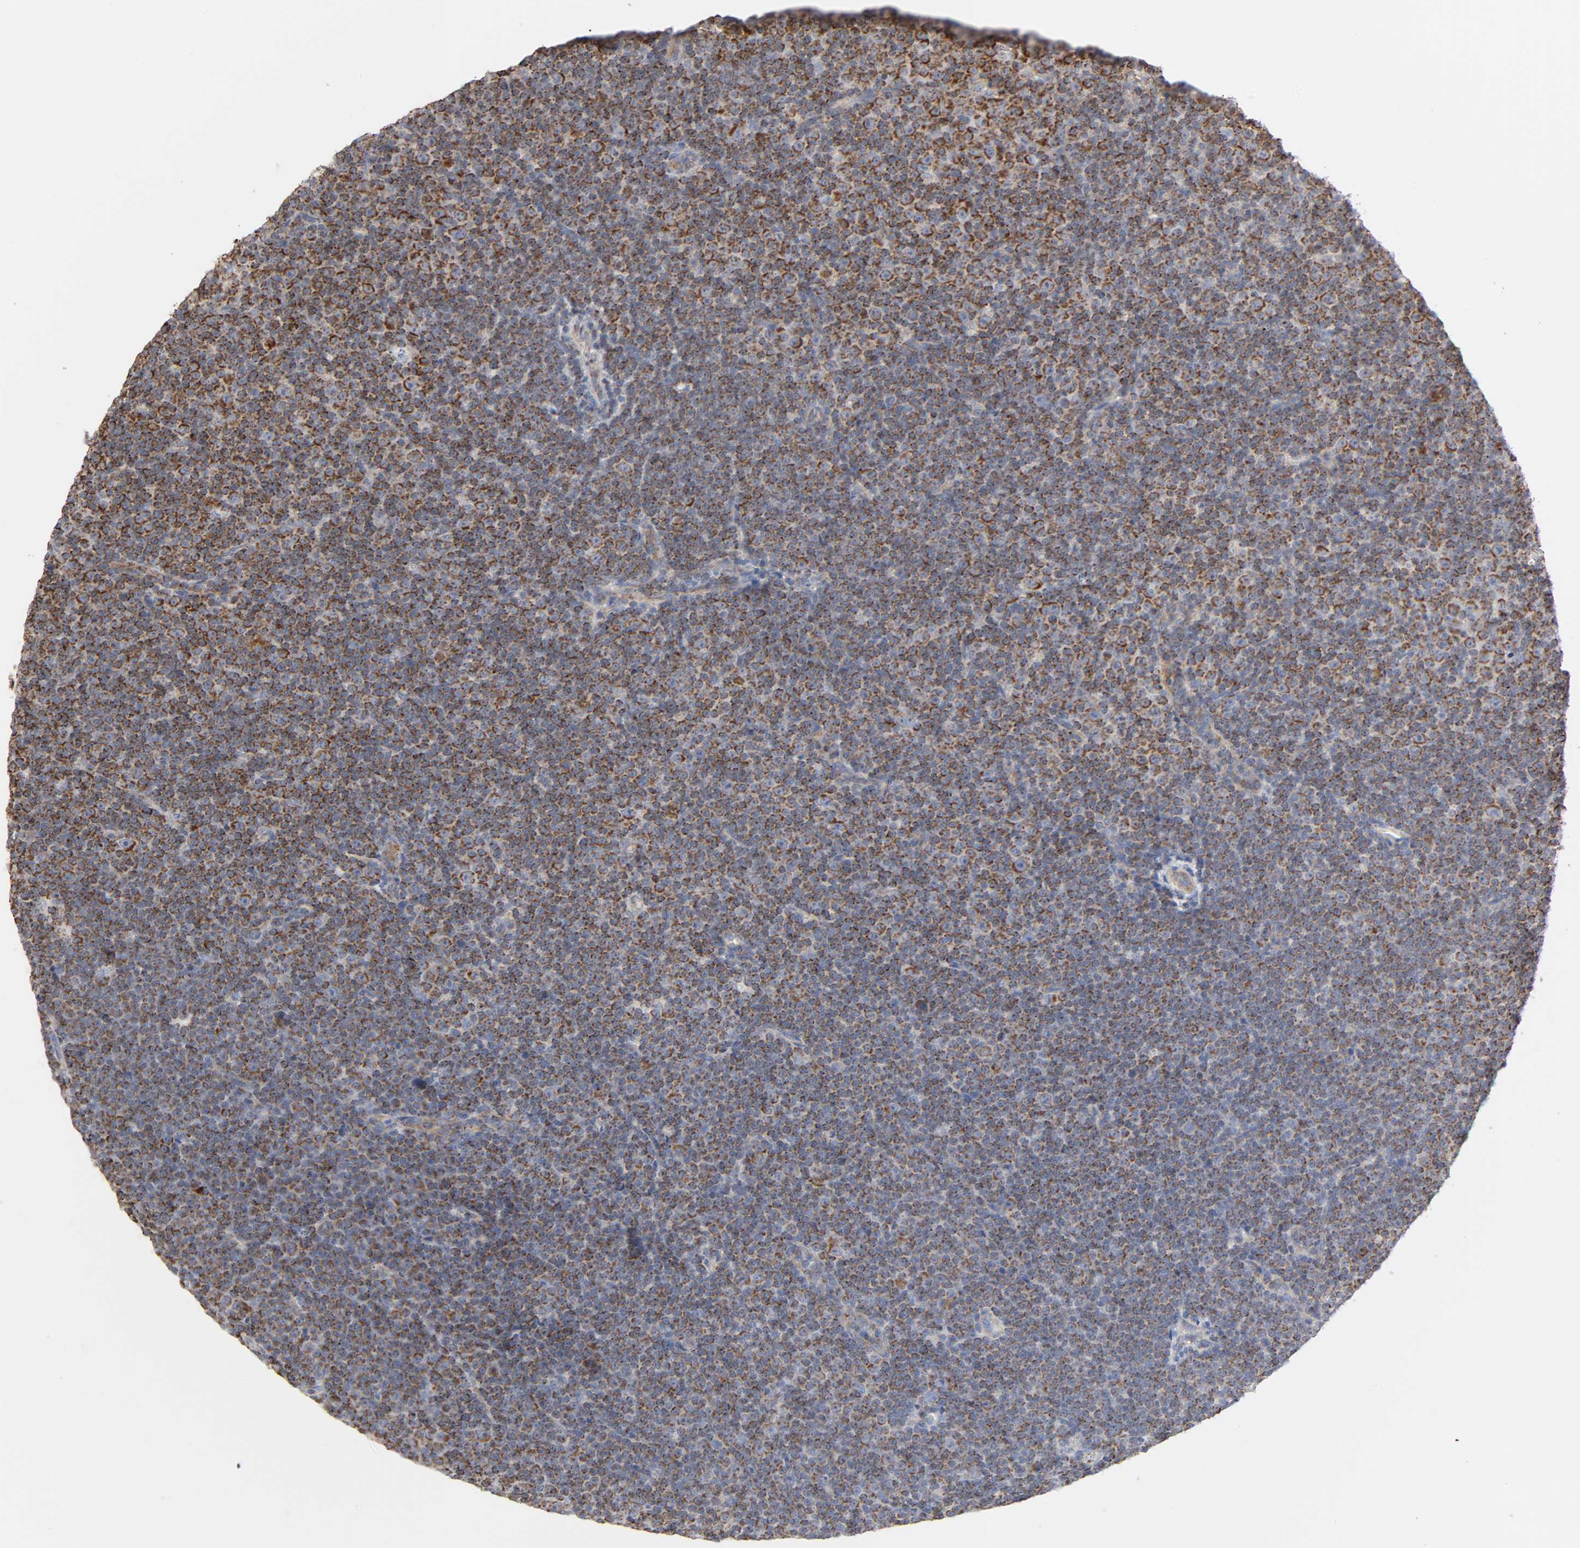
{"staining": {"intensity": "strong", "quantity": ">75%", "location": "cytoplasmic/membranous"}, "tissue": "lymphoma", "cell_type": "Tumor cells", "image_type": "cancer", "snomed": [{"axis": "morphology", "description": "Malignant lymphoma, non-Hodgkin's type, Low grade"}, {"axis": "topography", "description": "Lymph node"}], "caption": "About >75% of tumor cells in human lymphoma exhibit strong cytoplasmic/membranous protein staining as visualized by brown immunohistochemical staining.", "gene": "SYT16", "patient": {"sex": "female", "age": 67}}